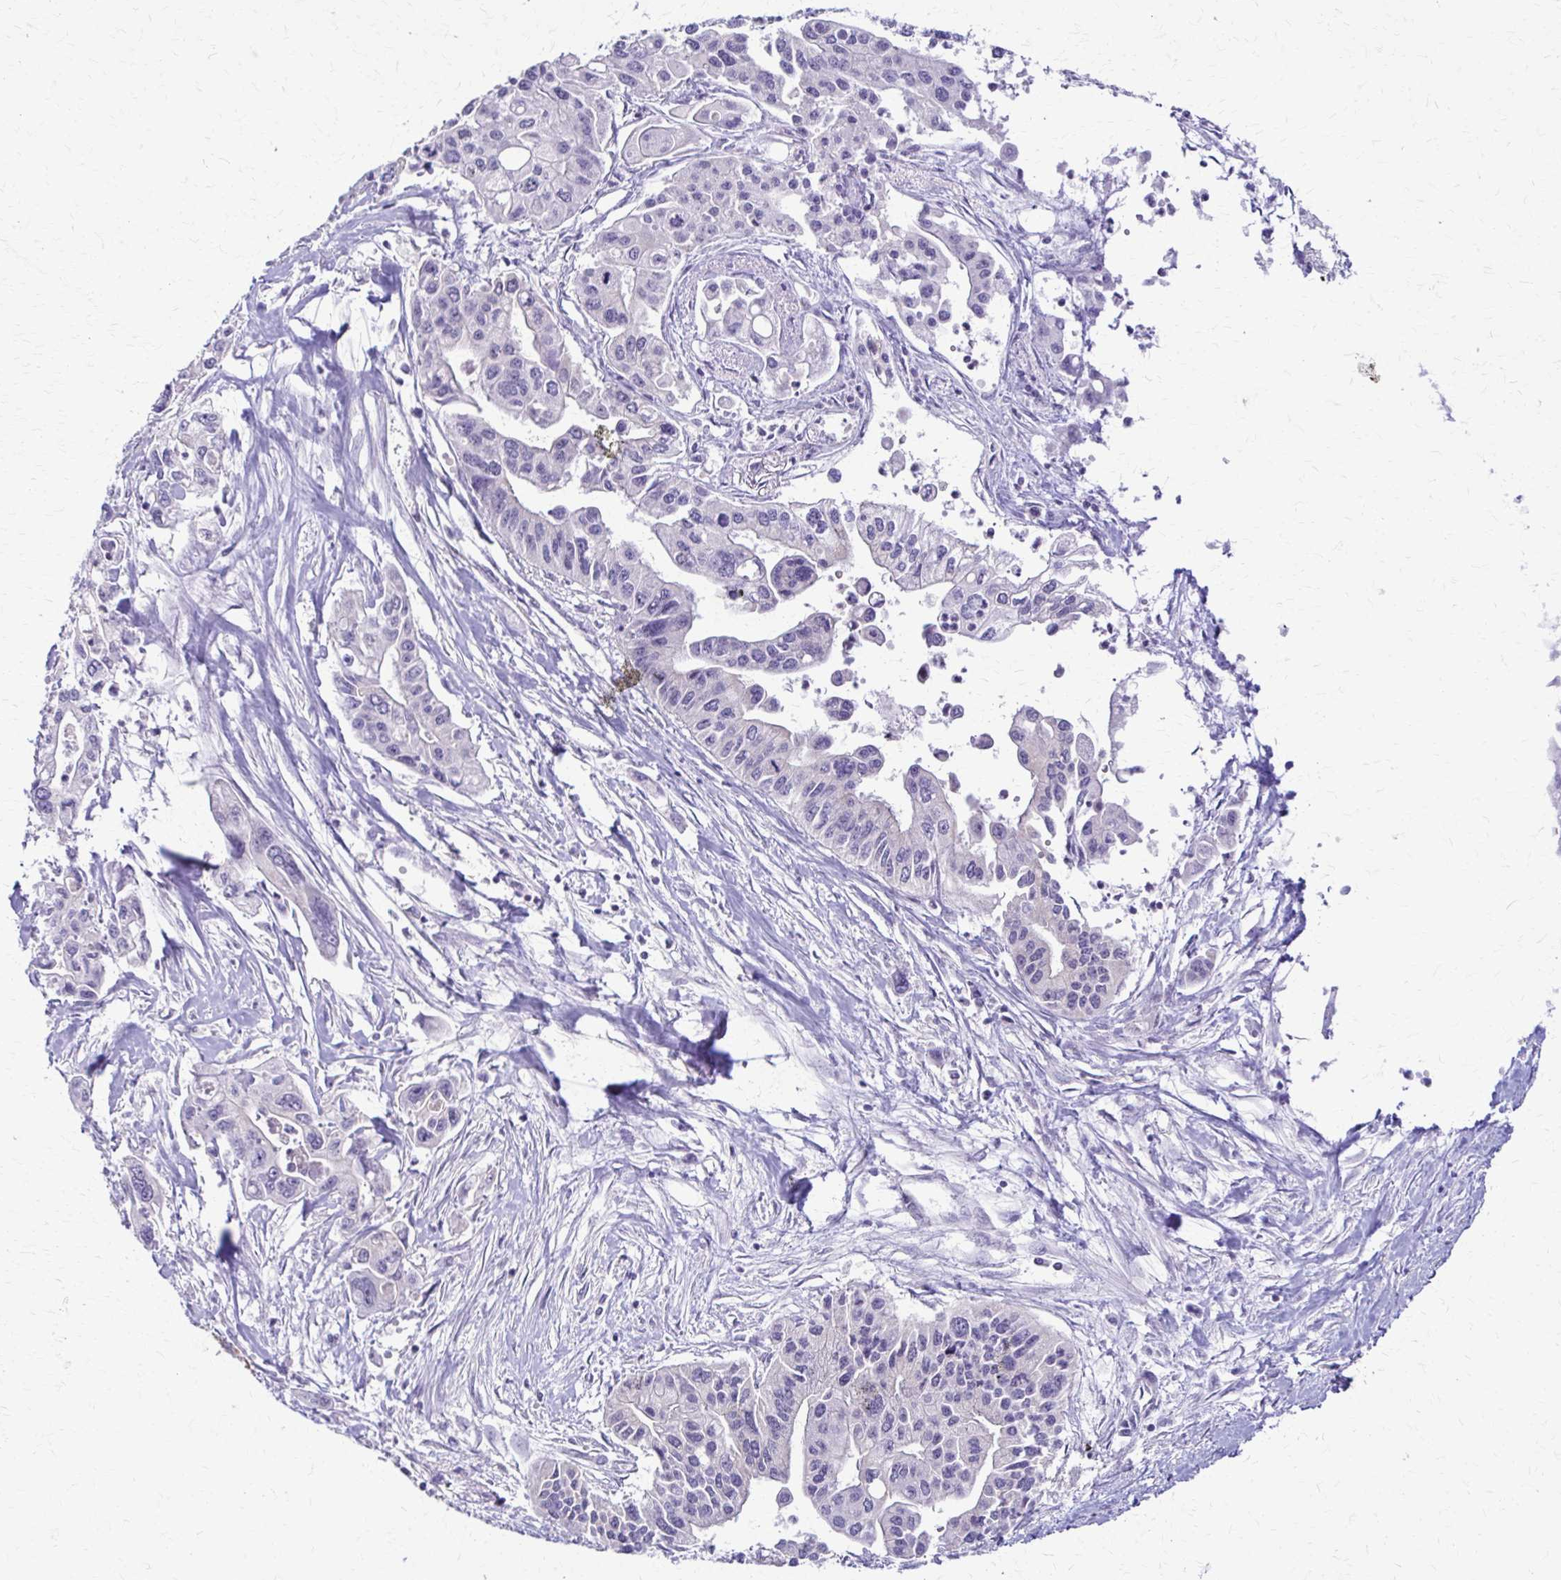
{"staining": {"intensity": "negative", "quantity": "none", "location": "none"}, "tissue": "pancreatic cancer", "cell_type": "Tumor cells", "image_type": "cancer", "snomed": [{"axis": "morphology", "description": "Adenocarcinoma, NOS"}, {"axis": "topography", "description": "Pancreas"}], "caption": "A high-resolution photomicrograph shows IHC staining of pancreatic adenocarcinoma, which exhibits no significant staining in tumor cells.", "gene": "PIK3AP1", "patient": {"sex": "male", "age": 62}}